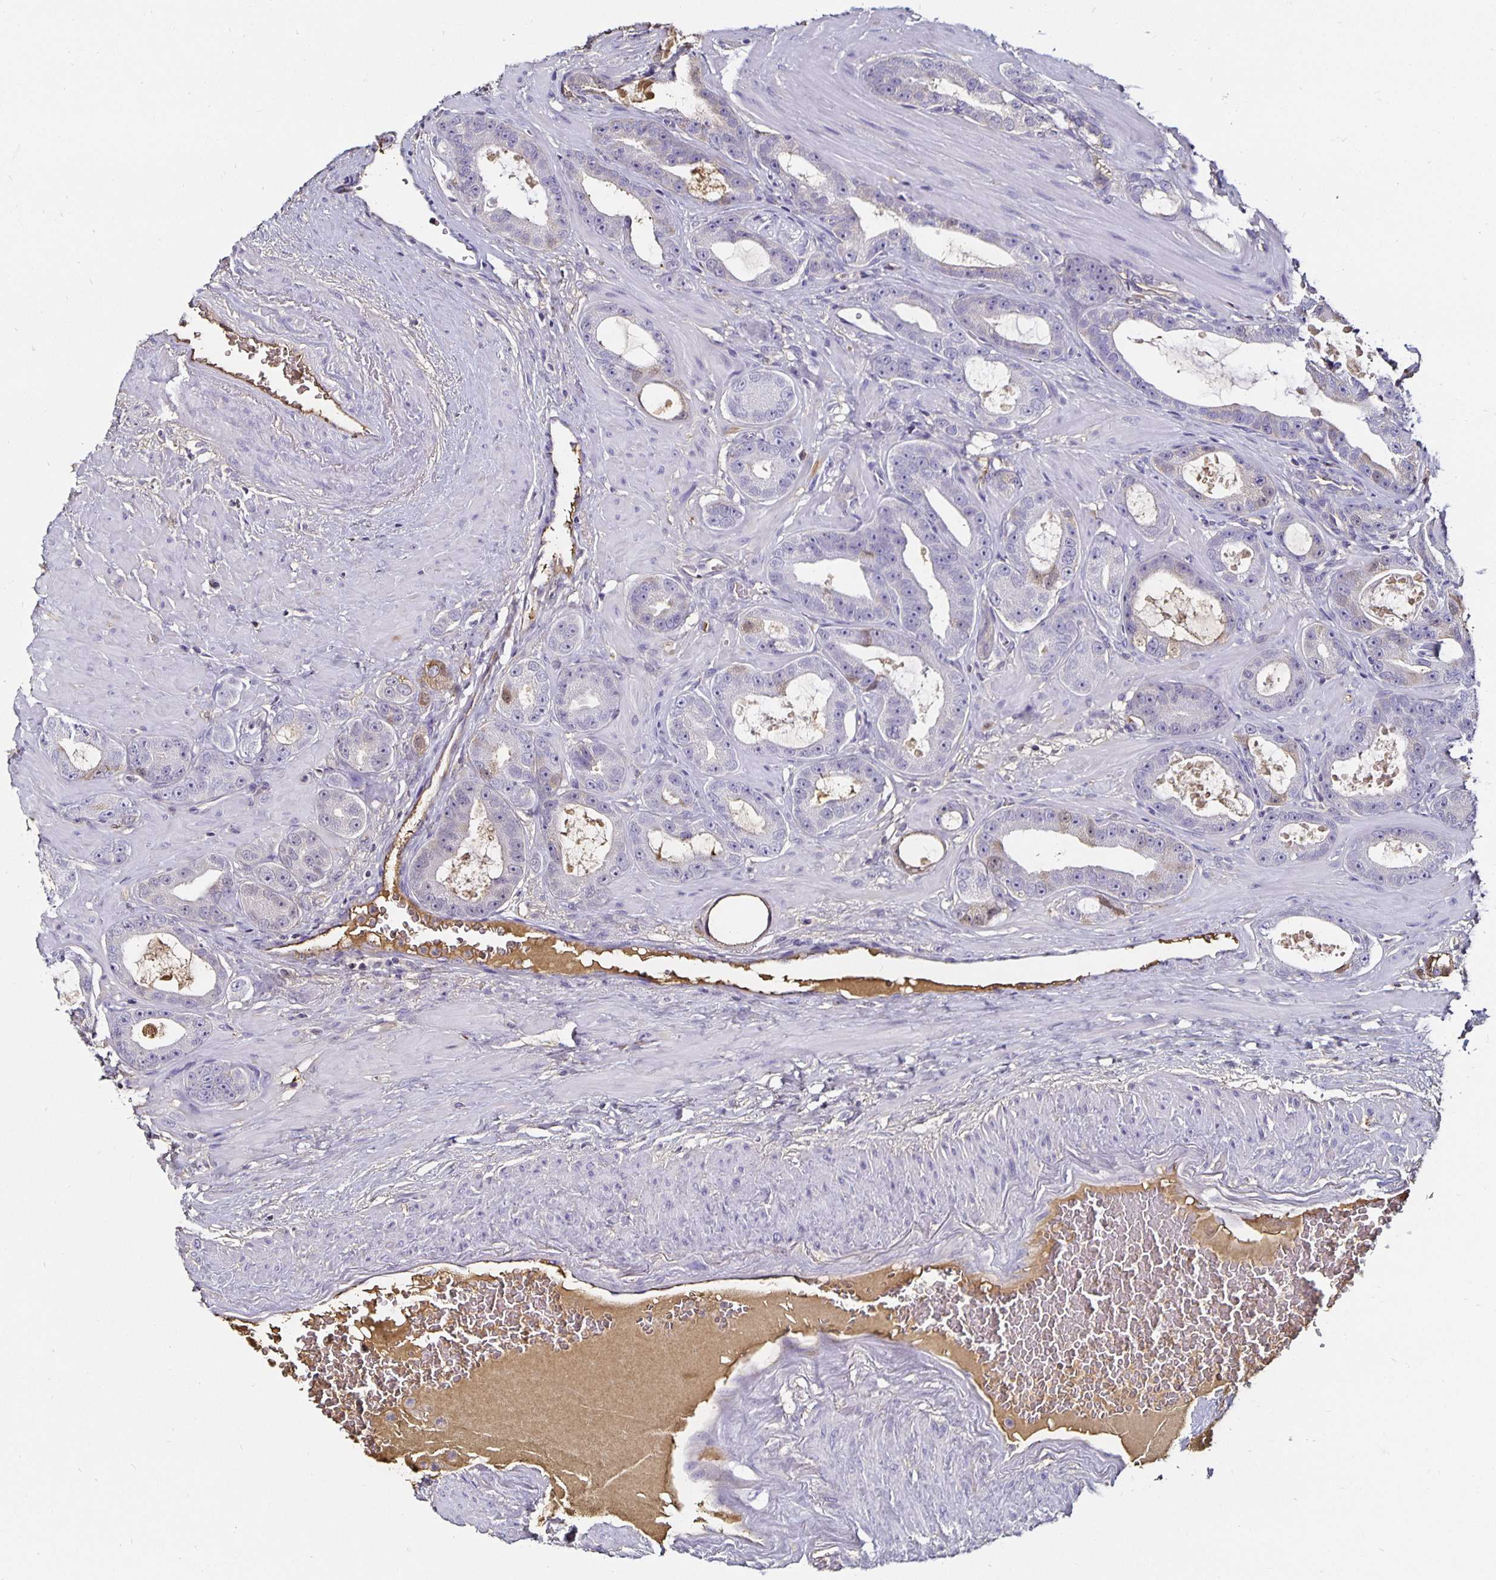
{"staining": {"intensity": "negative", "quantity": "none", "location": "none"}, "tissue": "prostate cancer", "cell_type": "Tumor cells", "image_type": "cancer", "snomed": [{"axis": "morphology", "description": "Adenocarcinoma, High grade"}, {"axis": "topography", "description": "Prostate"}], "caption": "This is an immunohistochemistry (IHC) photomicrograph of human prostate adenocarcinoma (high-grade). There is no staining in tumor cells.", "gene": "TTR", "patient": {"sex": "male", "age": 65}}